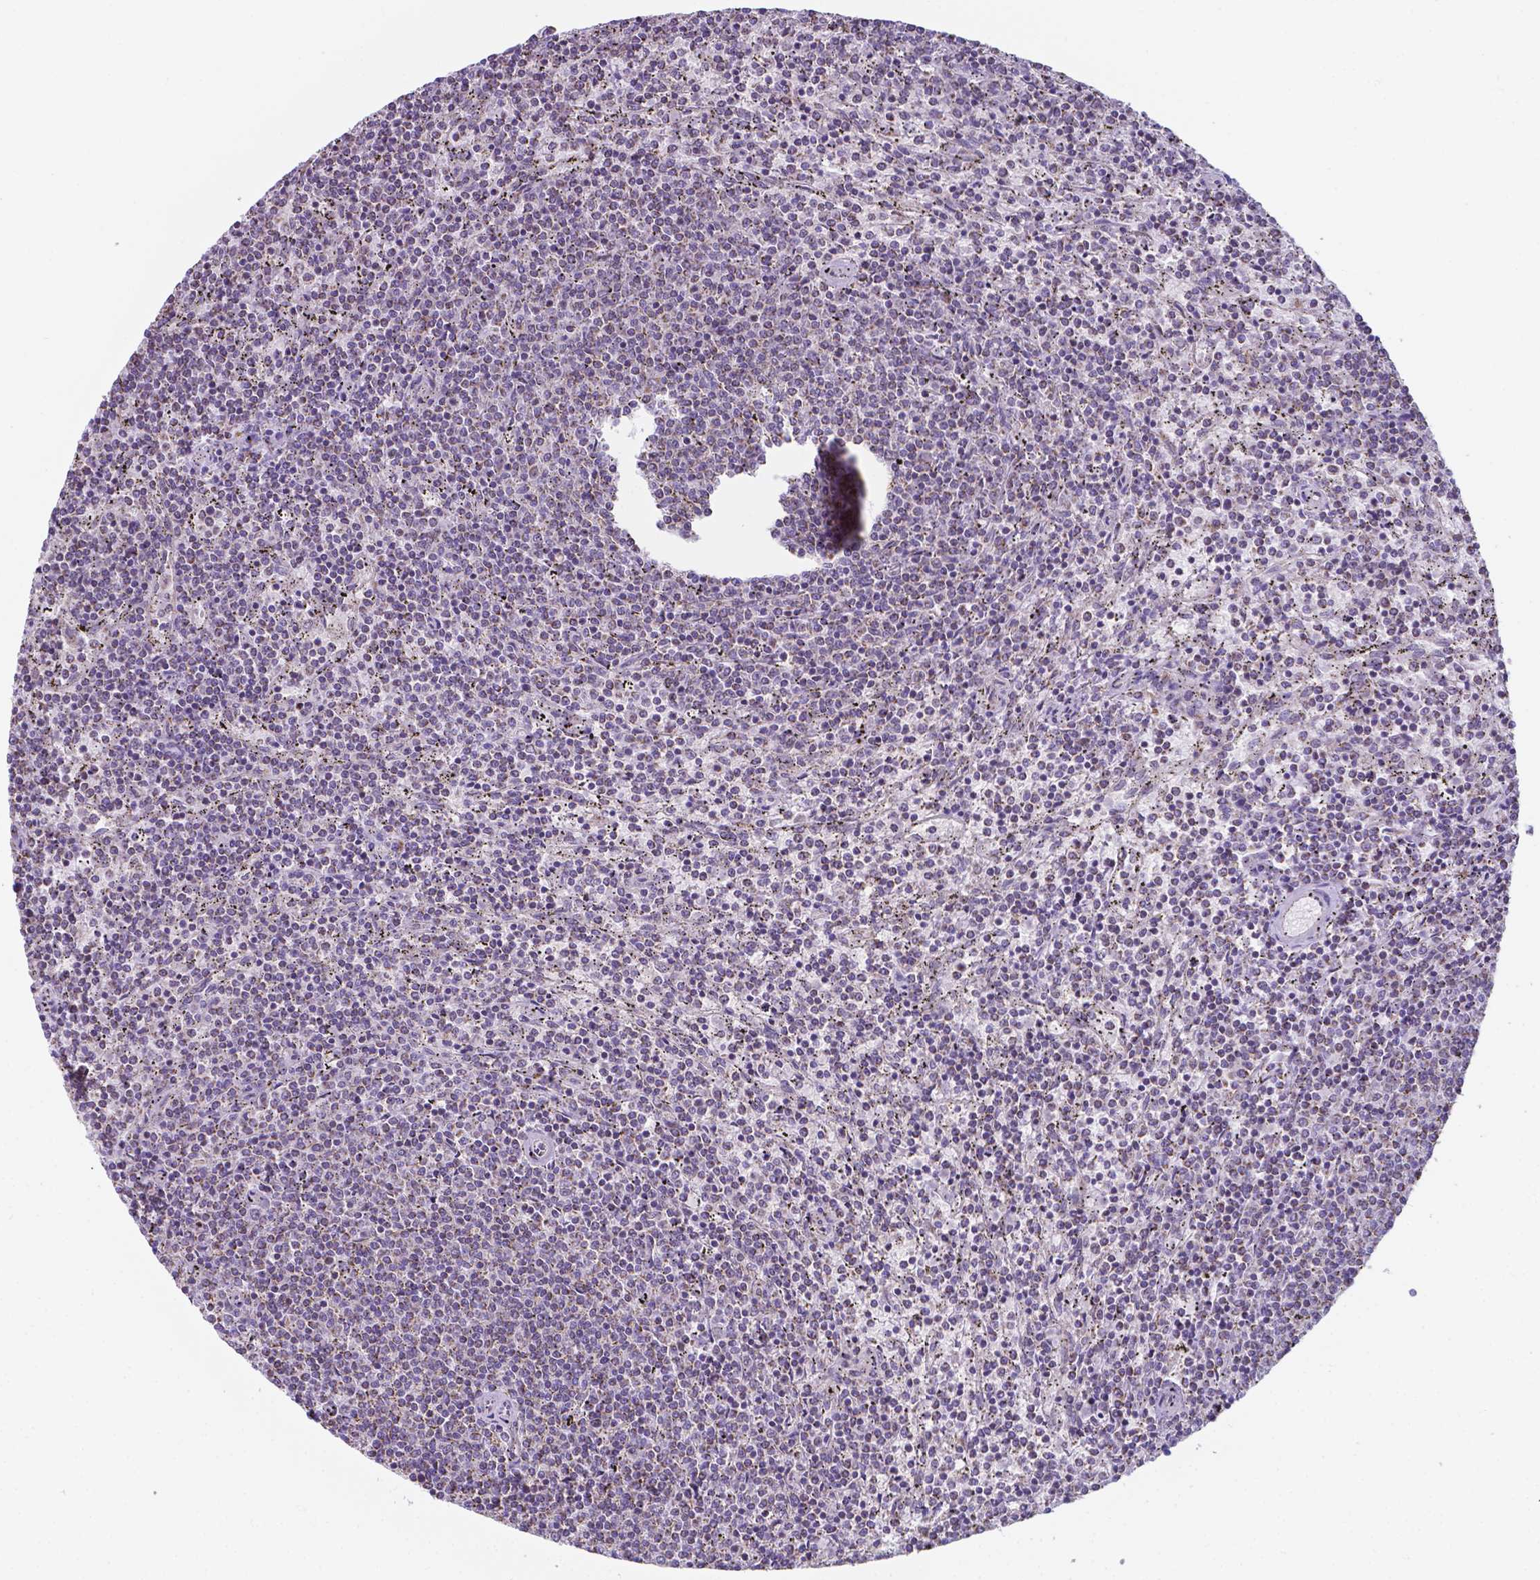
{"staining": {"intensity": "negative", "quantity": "none", "location": "none"}, "tissue": "lymphoma", "cell_type": "Tumor cells", "image_type": "cancer", "snomed": [{"axis": "morphology", "description": "Malignant lymphoma, non-Hodgkin's type, Low grade"}, {"axis": "topography", "description": "Spleen"}], "caption": "The immunohistochemistry micrograph has no significant positivity in tumor cells of lymphoma tissue.", "gene": "FAM114A1", "patient": {"sex": "female", "age": 50}}